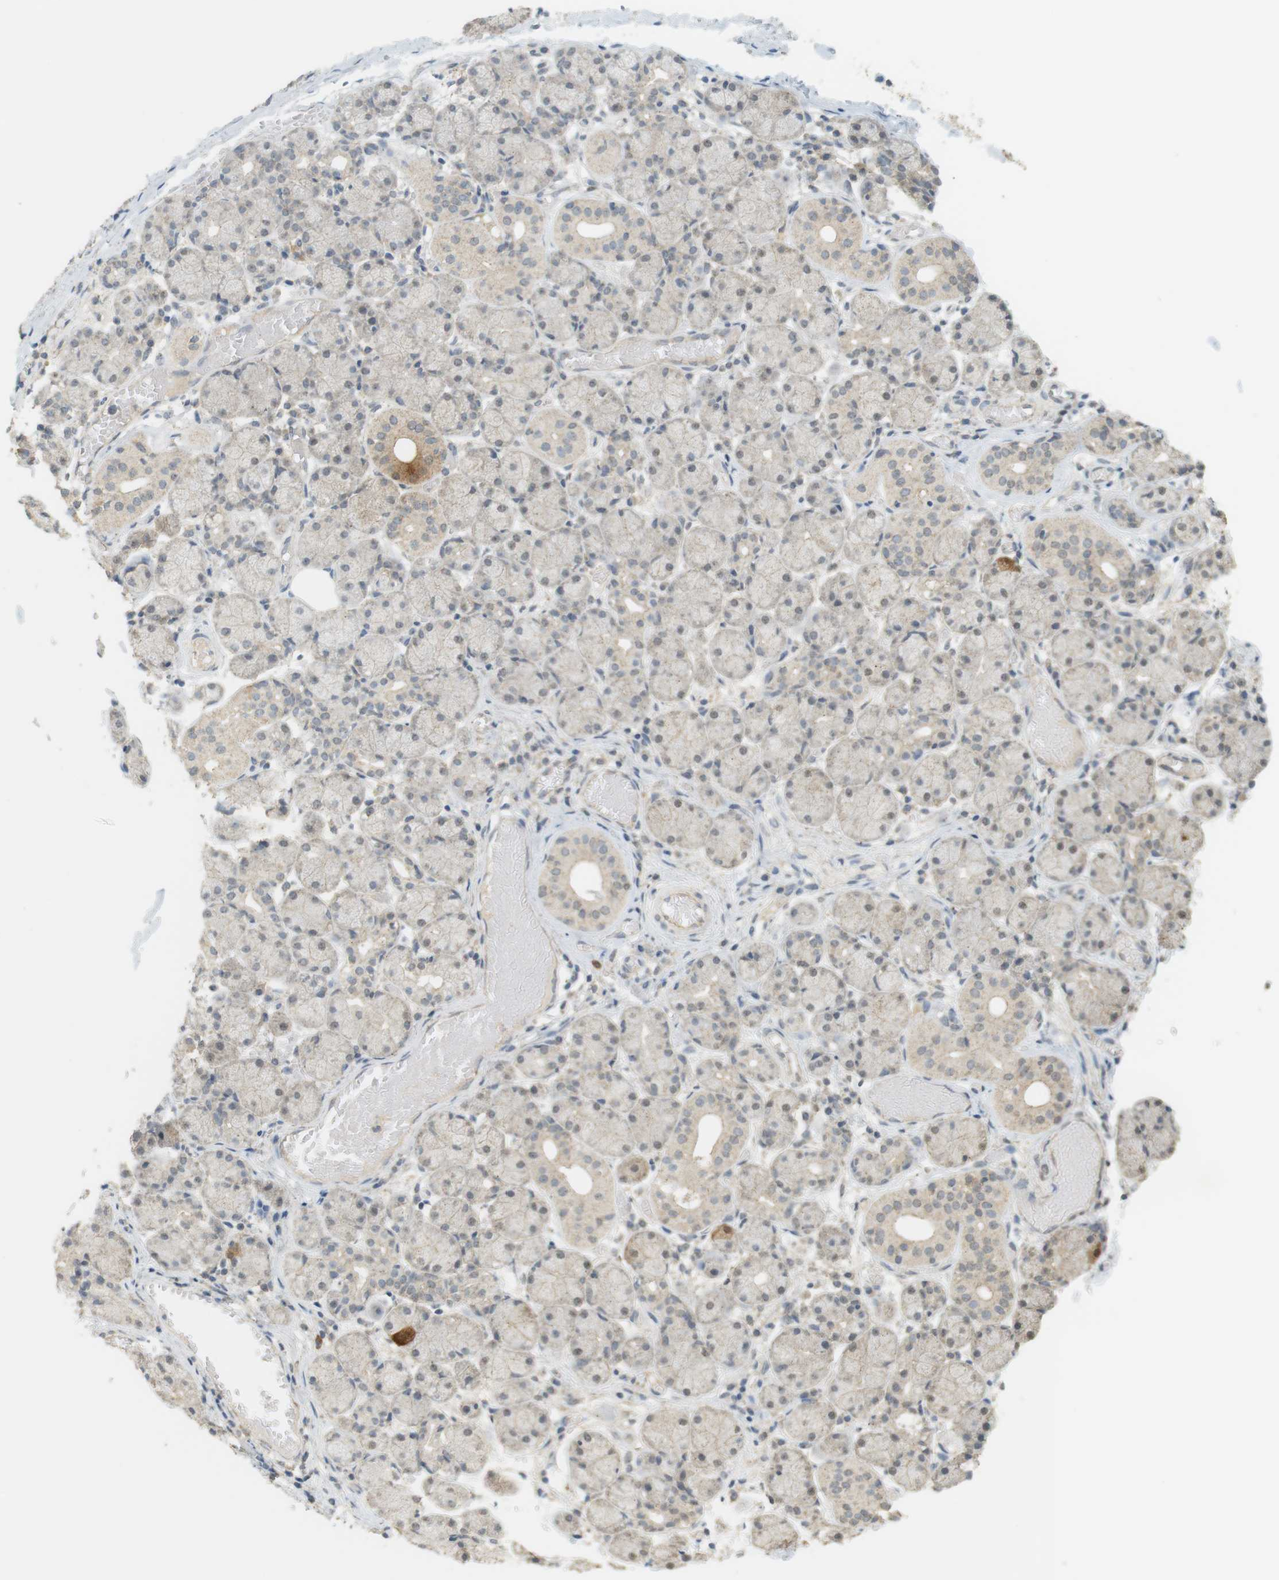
{"staining": {"intensity": "moderate", "quantity": "<25%", "location": "cytoplasmic/membranous"}, "tissue": "salivary gland", "cell_type": "Glandular cells", "image_type": "normal", "snomed": [{"axis": "morphology", "description": "Normal tissue, NOS"}, {"axis": "topography", "description": "Salivary gland"}], "caption": "This micrograph shows IHC staining of normal human salivary gland, with low moderate cytoplasmic/membranous expression in about <25% of glandular cells.", "gene": "TTK", "patient": {"sex": "female", "age": 24}}